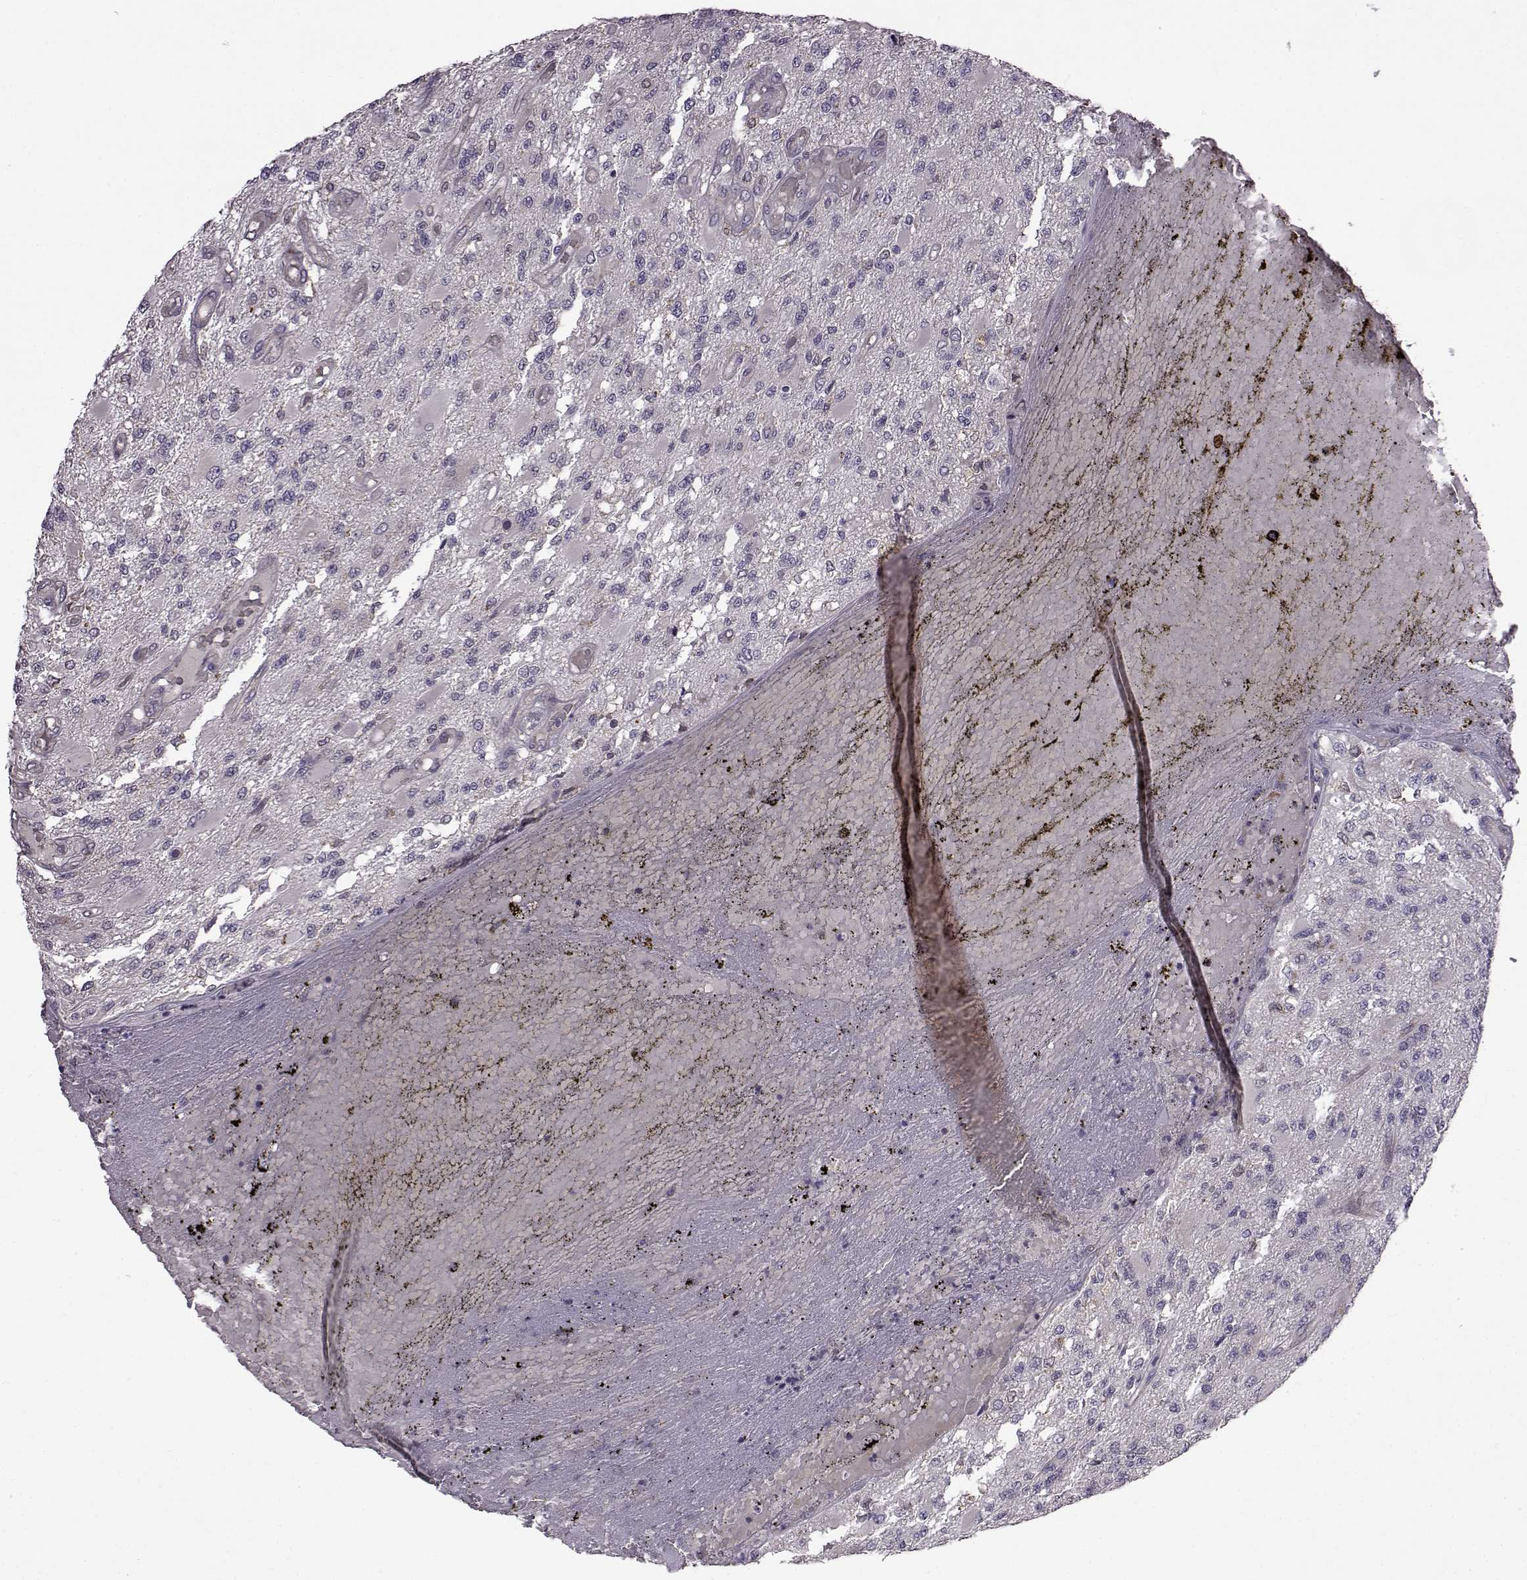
{"staining": {"intensity": "negative", "quantity": "none", "location": "none"}, "tissue": "glioma", "cell_type": "Tumor cells", "image_type": "cancer", "snomed": [{"axis": "morphology", "description": "Glioma, malignant, High grade"}, {"axis": "topography", "description": "Brain"}], "caption": "The IHC image has no significant expression in tumor cells of glioma tissue.", "gene": "B3GNT6", "patient": {"sex": "female", "age": 63}}